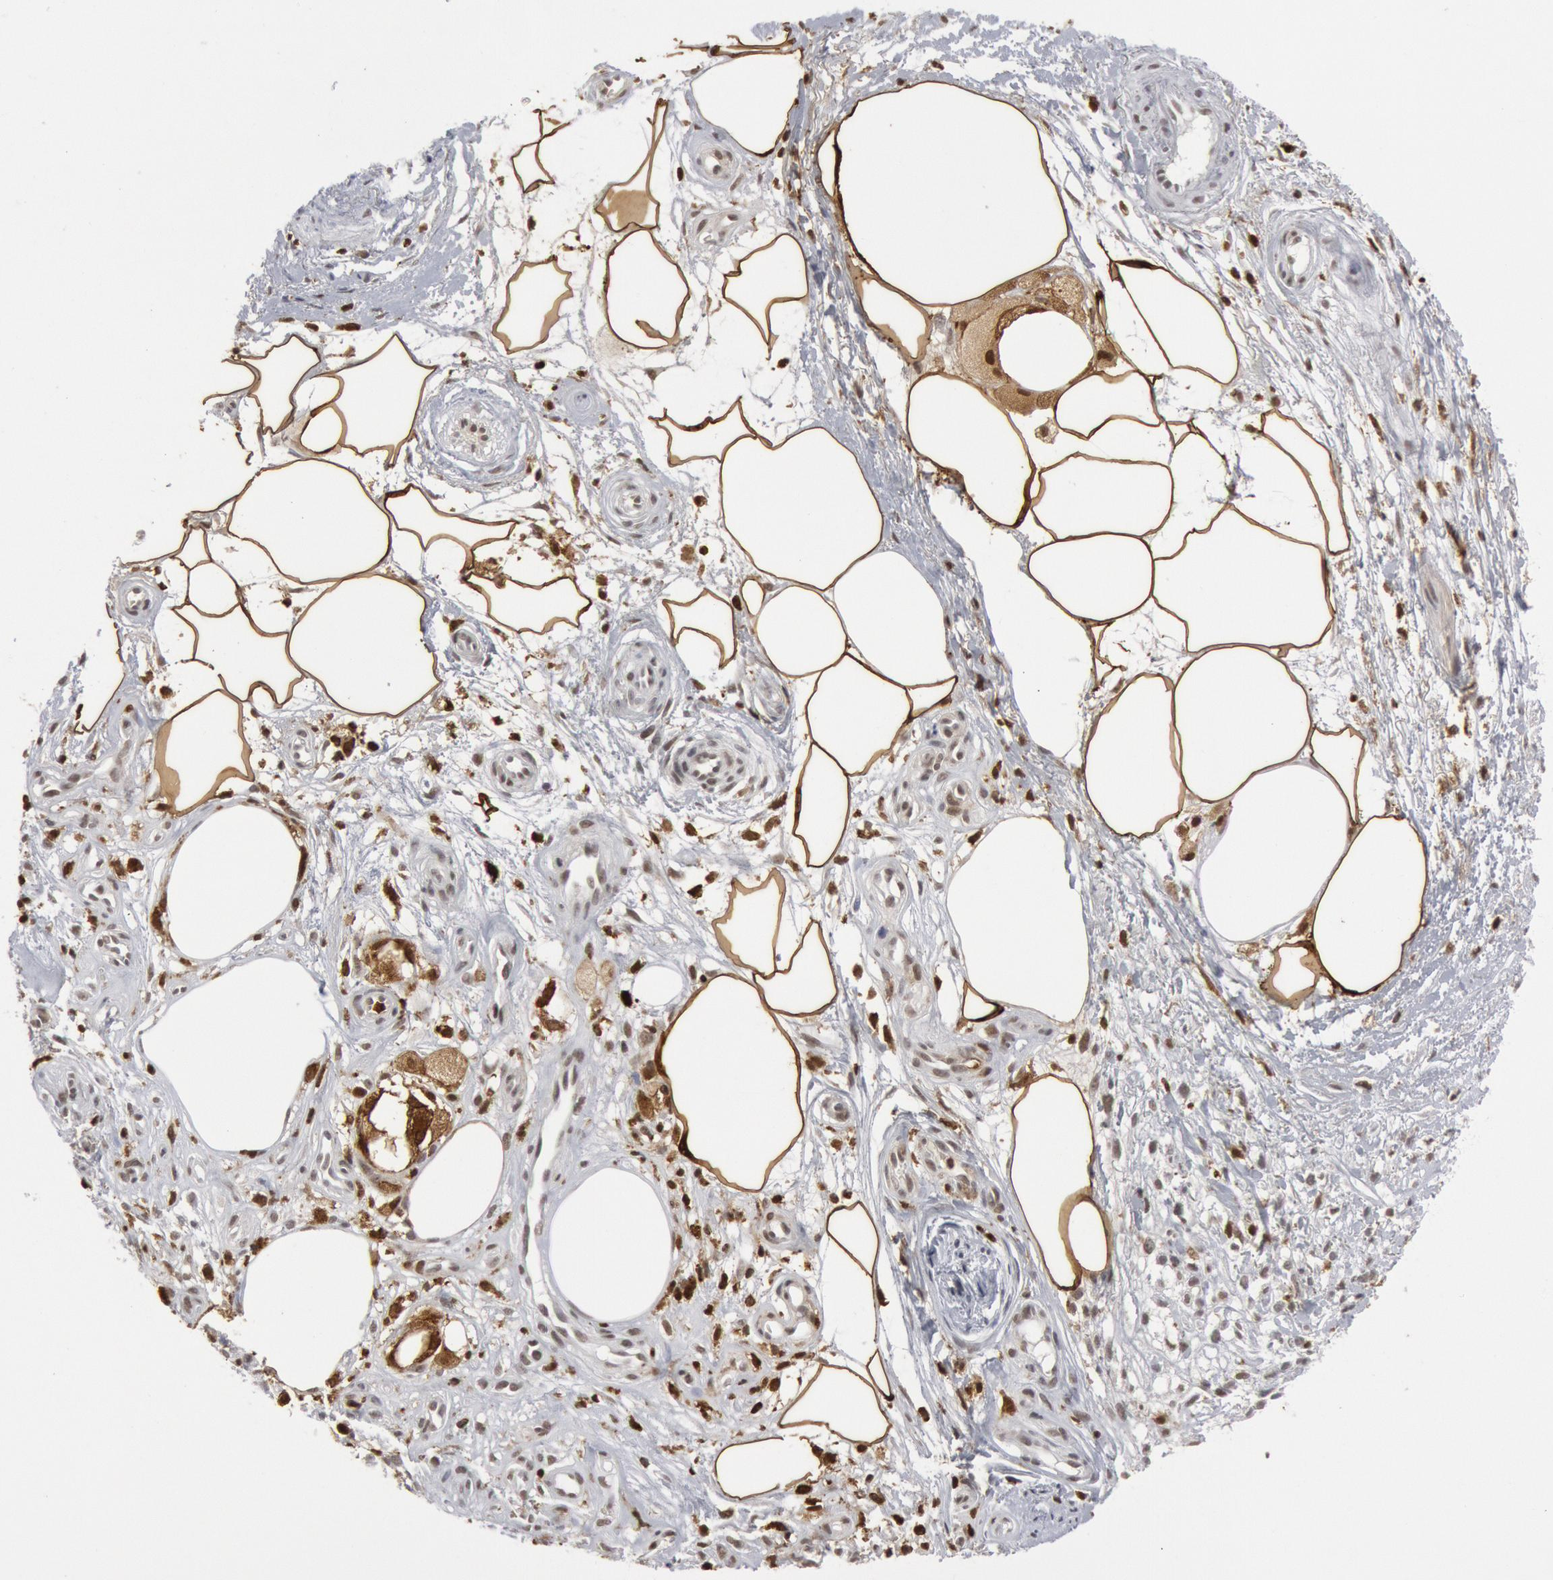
{"staining": {"intensity": "weak", "quantity": "<25%", "location": "cytoplasmic/membranous,nuclear"}, "tissue": "melanoma", "cell_type": "Tumor cells", "image_type": "cancer", "snomed": [{"axis": "morphology", "description": "Malignant melanoma, NOS"}, {"axis": "topography", "description": "Skin"}], "caption": "Immunohistochemistry of human melanoma exhibits no positivity in tumor cells.", "gene": "PTPN6", "patient": {"sex": "female", "age": 85}}